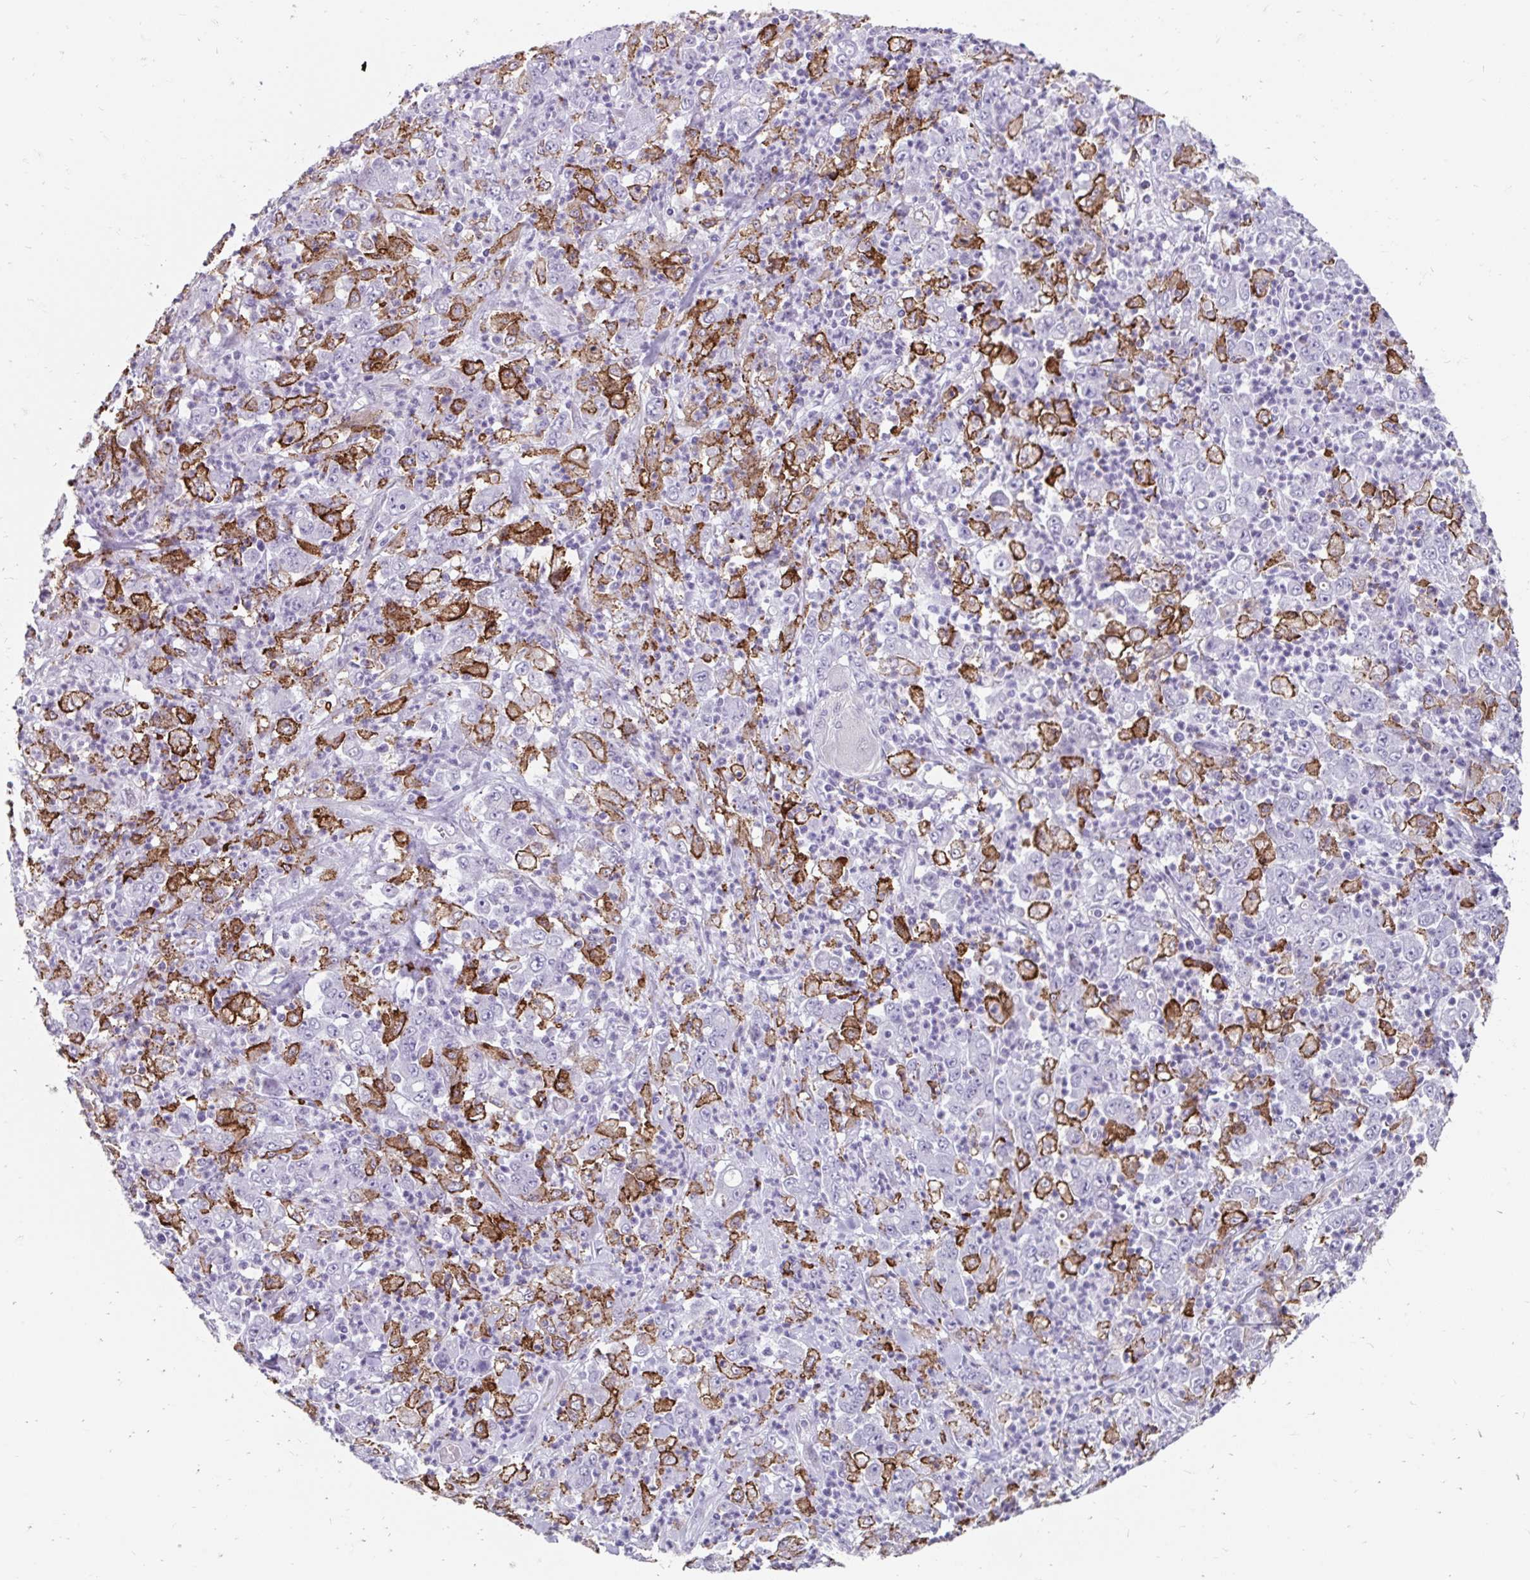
{"staining": {"intensity": "negative", "quantity": "none", "location": "none"}, "tissue": "stomach cancer", "cell_type": "Tumor cells", "image_type": "cancer", "snomed": [{"axis": "morphology", "description": "Adenocarcinoma, NOS"}, {"axis": "topography", "description": "Stomach, lower"}], "caption": "The histopathology image shows no significant expression in tumor cells of stomach cancer (adenocarcinoma). The staining was performed using DAB to visualize the protein expression in brown, while the nuclei were stained in blue with hematoxylin (Magnification: 20x).", "gene": "CD163", "patient": {"sex": "female", "age": 71}}